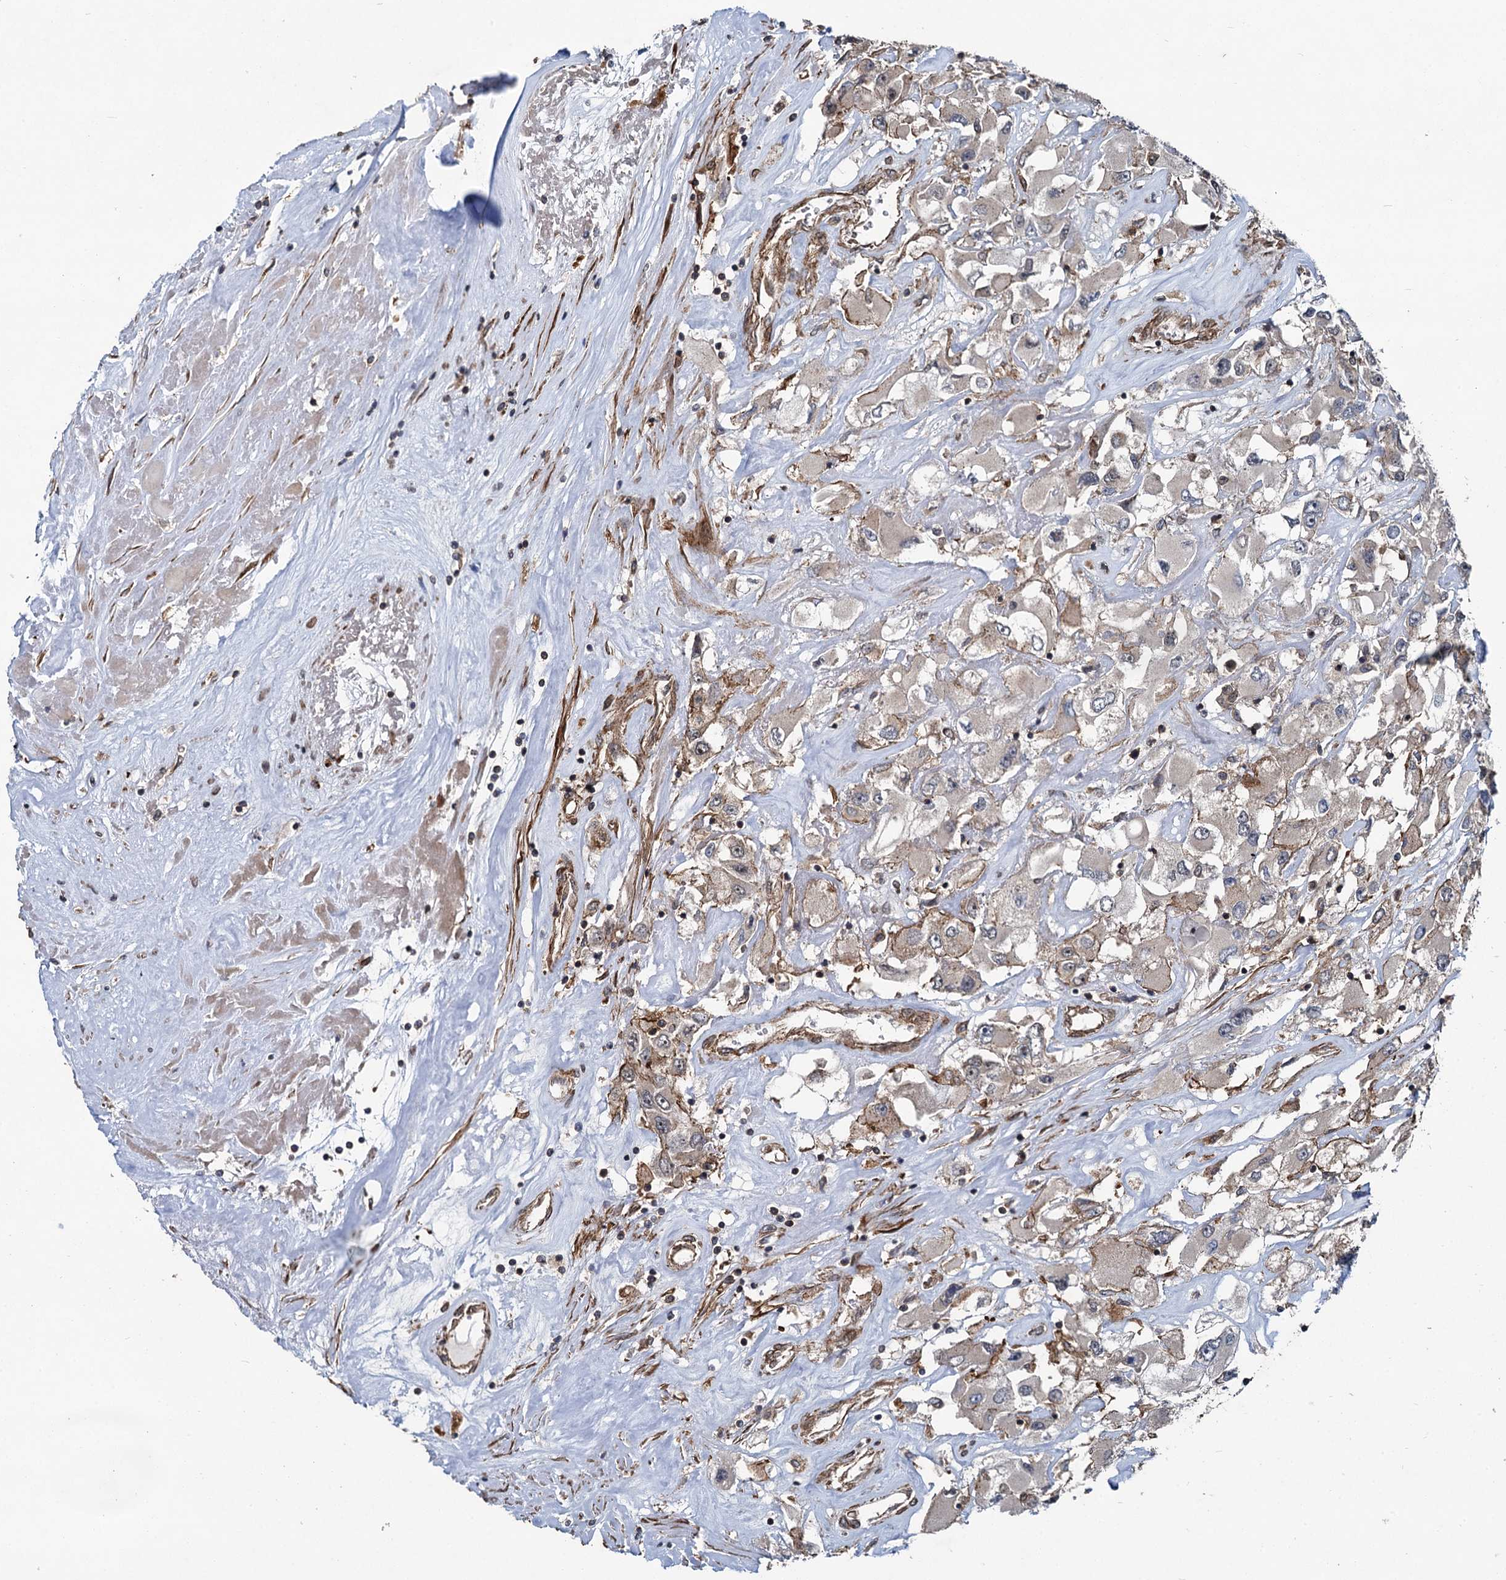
{"staining": {"intensity": "negative", "quantity": "none", "location": "none"}, "tissue": "renal cancer", "cell_type": "Tumor cells", "image_type": "cancer", "snomed": [{"axis": "morphology", "description": "Adenocarcinoma, NOS"}, {"axis": "topography", "description": "Kidney"}], "caption": "Tumor cells are negative for protein expression in human renal adenocarcinoma. (DAB immunohistochemistry (IHC) with hematoxylin counter stain).", "gene": "SVIP", "patient": {"sex": "female", "age": 52}}